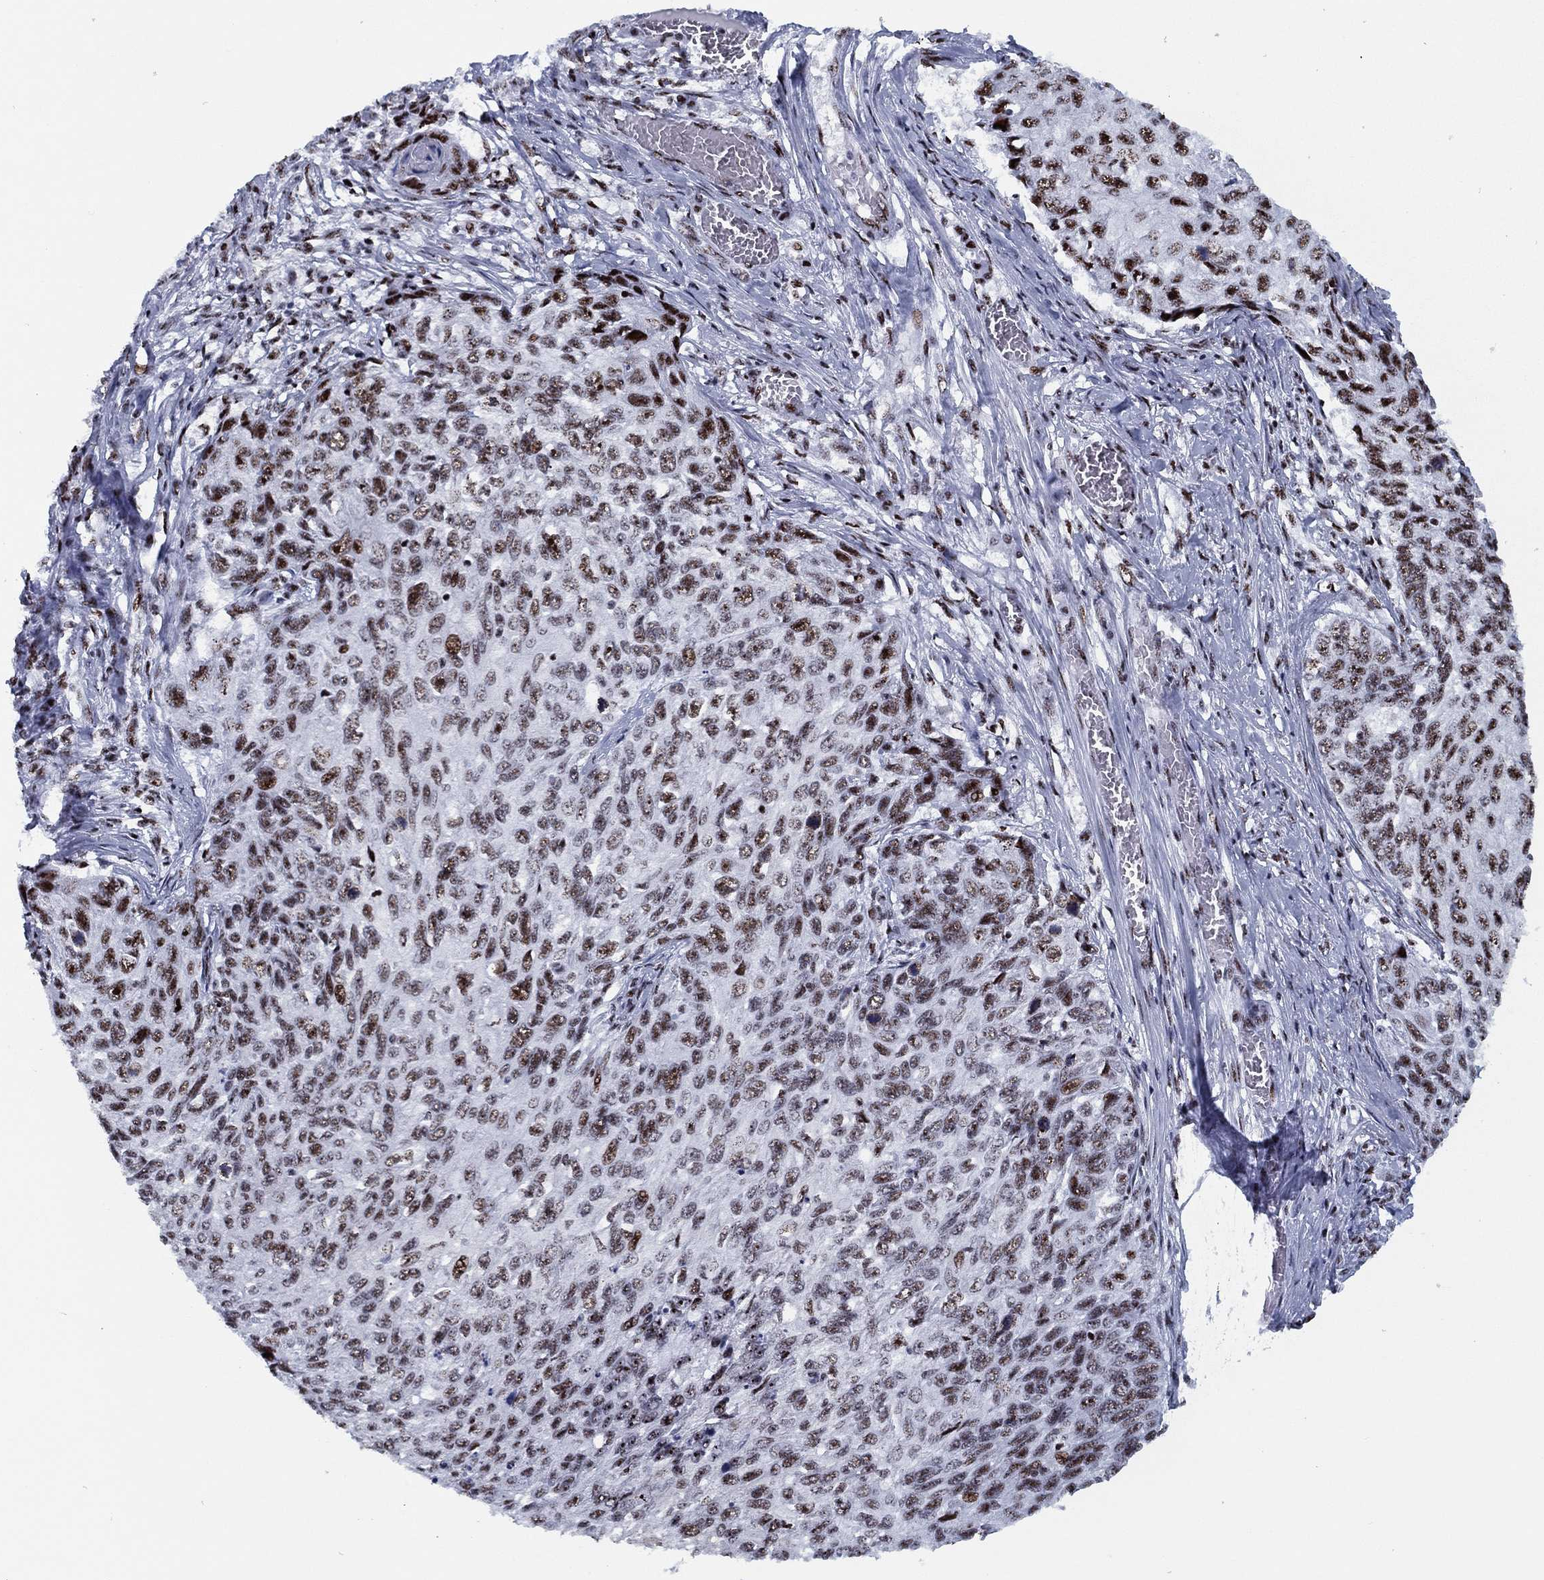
{"staining": {"intensity": "strong", "quantity": "25%-75%", "location": "nuclear"}, "tissue": "skin cancer", "cell_type": "Tumor cells", "image_type": "cancer", "snomed": [{"axis": "morphology", "description": "Squamous cell carcinoma, NOS"}, {"axis": "topography", "description": "Skin"}], "caption": "Squamous cell carcinoma (skin) tissue reveals strong nuclear positivity in approximately 25%-75% of tumor cells, visualized by immunohistochemistry.", "gene": "CYB561D2", "patient": {"sex": "male", "age": 92}}